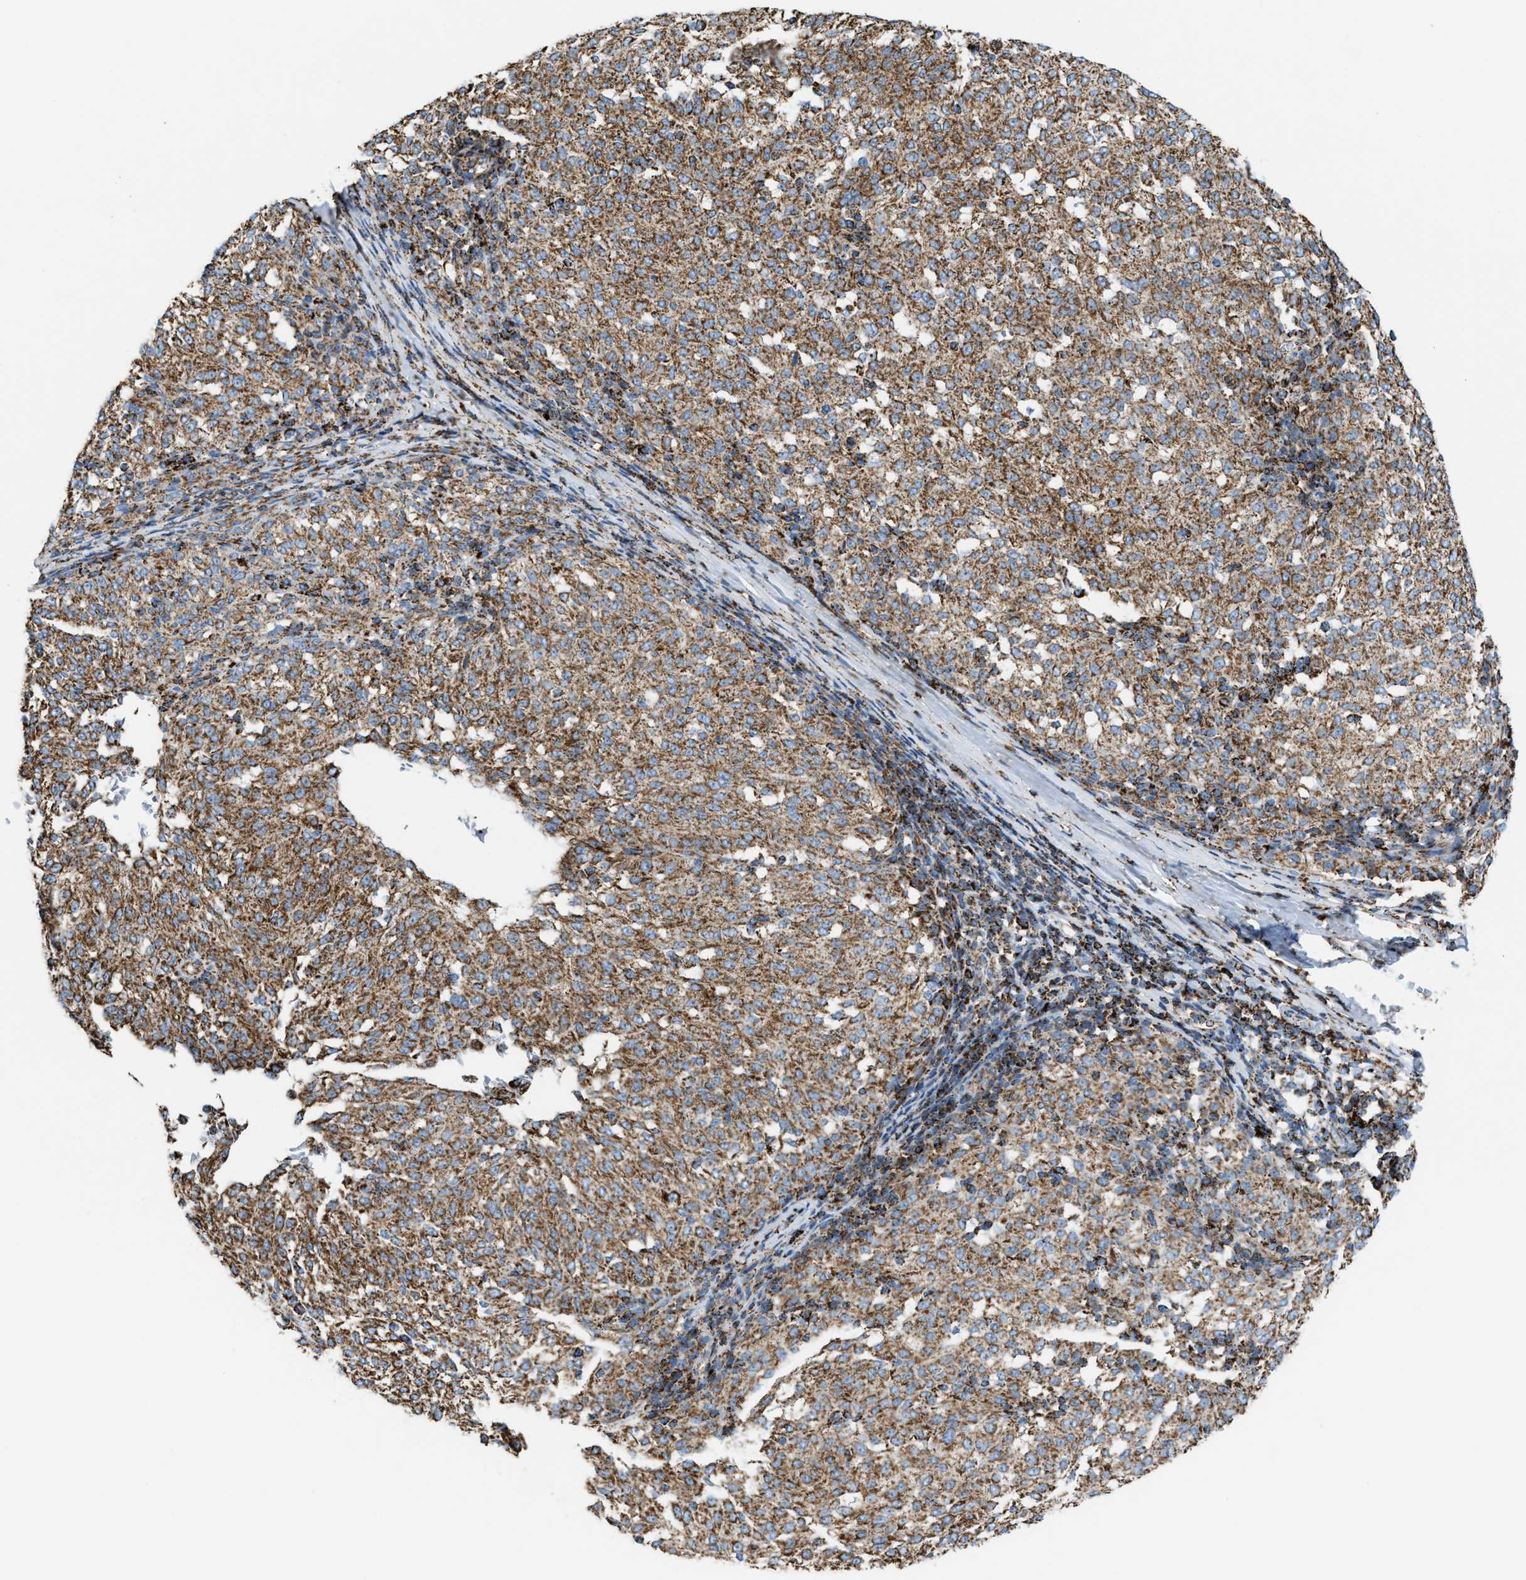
{"staining": {"intensity": "strong", "quantity": ">75%", "location": "cytoplasmic/membranous"}, "tissue": "melanoma", "cell_type": "Tumor cells", "image_type": "cancer", "snomed": [{"axis": "morphology", "description": "Malignant melanoma, NOS"}, {"axis": "topography", "description": "Skin"}], "caption": "An image showing strong cytoplasmic/membranous positivity in approximately >75% of tumor cells in malignant melanoma, as visualized by brown immunohistochemical staining.", "gene": "ECHS1", "patient": {"sex": "female", "age": 72}}